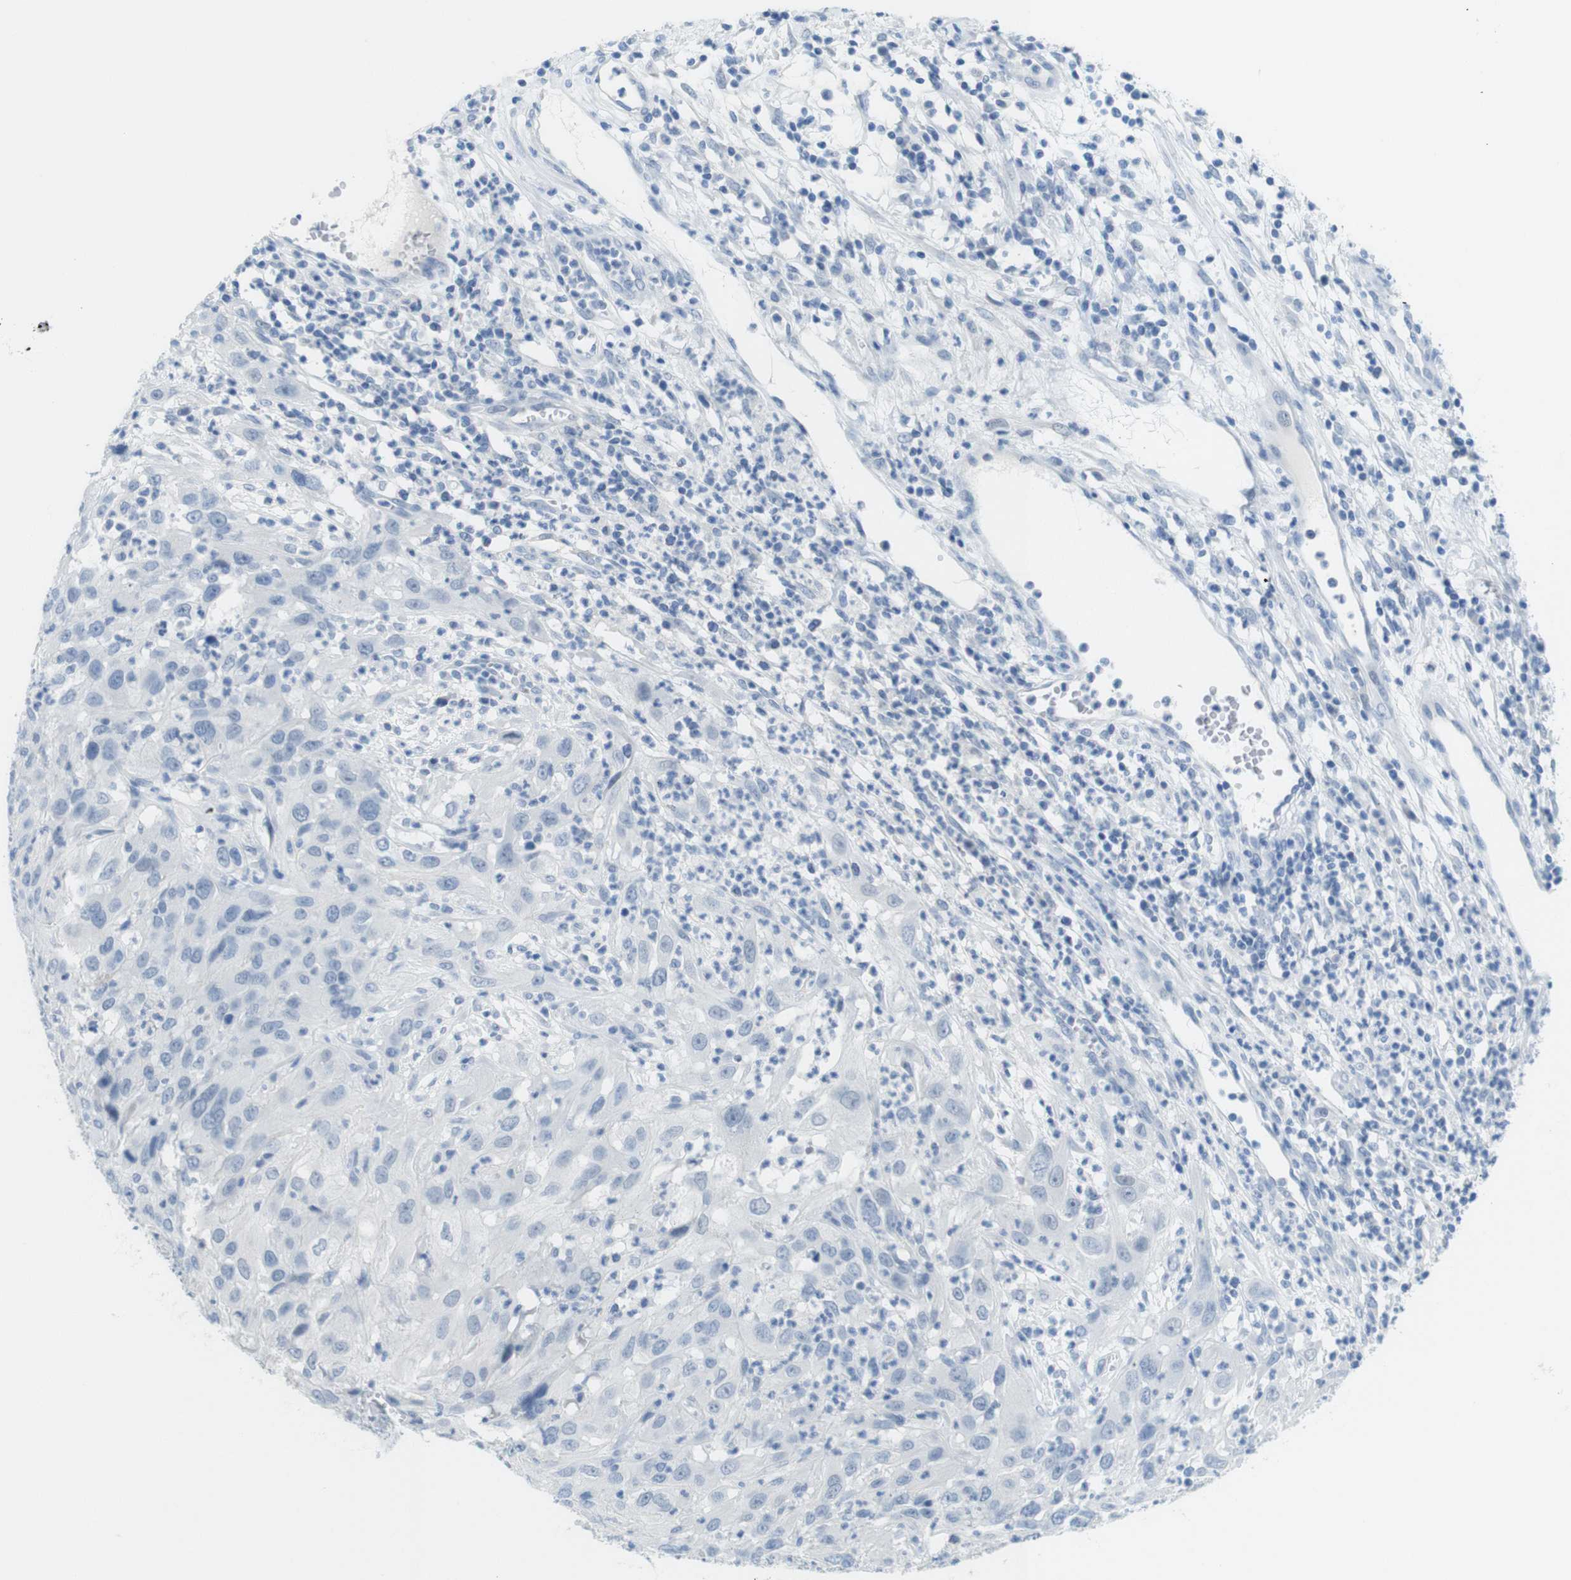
{"staining": {"intensity": "negative", "quantity": "none", "location": "none"}, "tissue": "cervical cancer", "cell_type": "Tumor cells", "image_type": "cancer", "snomed": [{"axis": "morphology", "description": "Squamous cell carcinoma, NOS"}, {"axis": "topography", "description": "Cervix"}], "caption": "This is a photomicrograph of immunohistochemistry staining of squamous cell carcinoma (cervical), which shows no staining in tumor cells.", "gene": "OPN1SW", "patient": {"sex": "female", "age": 32}}